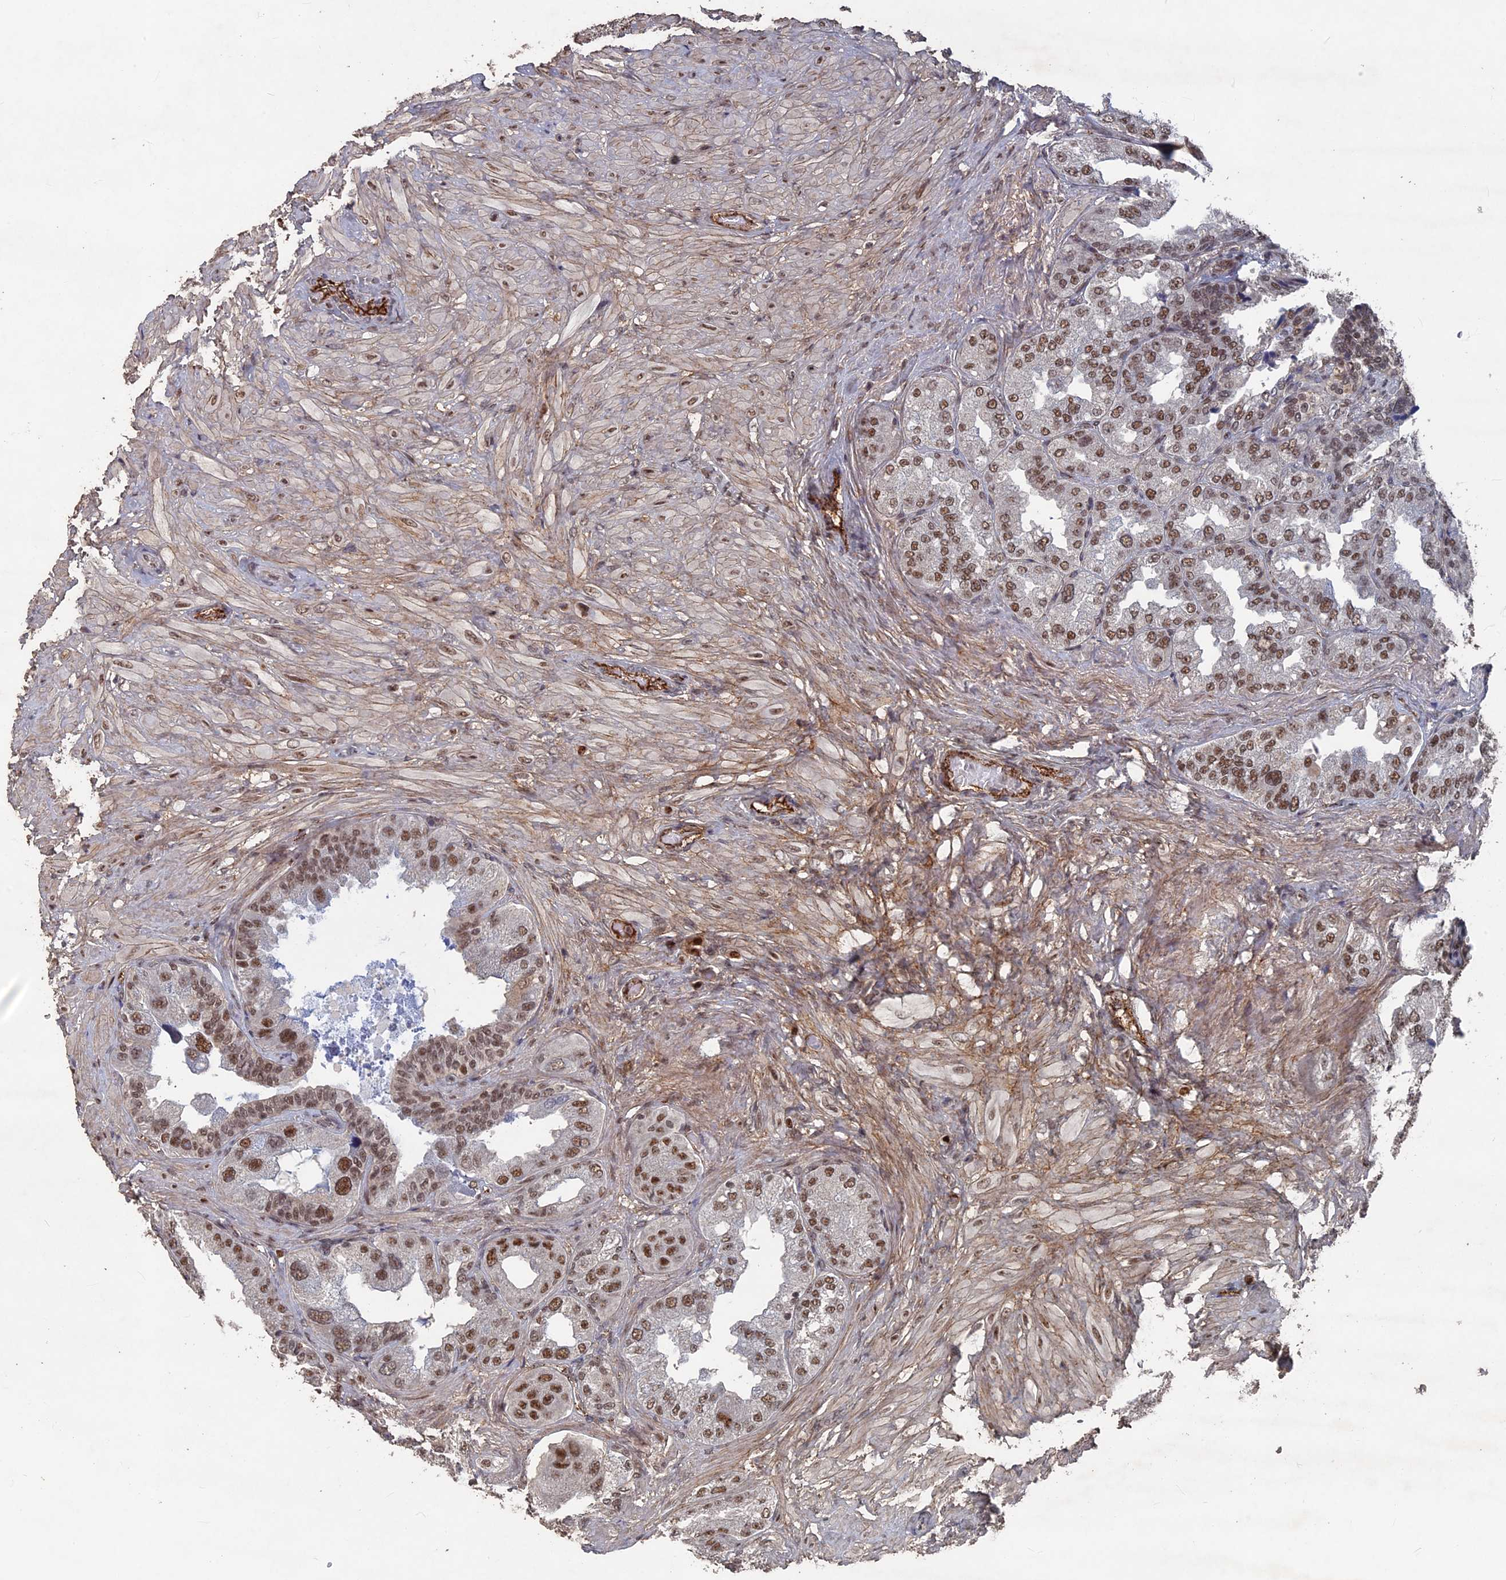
{"staining": {"intensity": "moderate", "quantity": ">75%", "location": "nuclear"}, "tissue": "seminal vesicle", "cell_type": "Glandular cells", "image_type": "normal", "snomed": [{"axis": "morphology", "description": "Normal tissue, NOS"}, {"axis": "topography", "description": "Seminal veicle"}, {"axis": "topography", "description": "Peripheral nerve tissue"}], "caption": "A histopathology image of human seminal vesicle stained for a protein reveals moderate nuclear brown staining in glandular cells. The staining was performed using DAB to visualize the protein expression in brown, while the nuclei were stained in blue with hematoxylin (Magnification: 20x).", "gene": "SH3D21", "patient": {"sex": "male", "age": 63}}